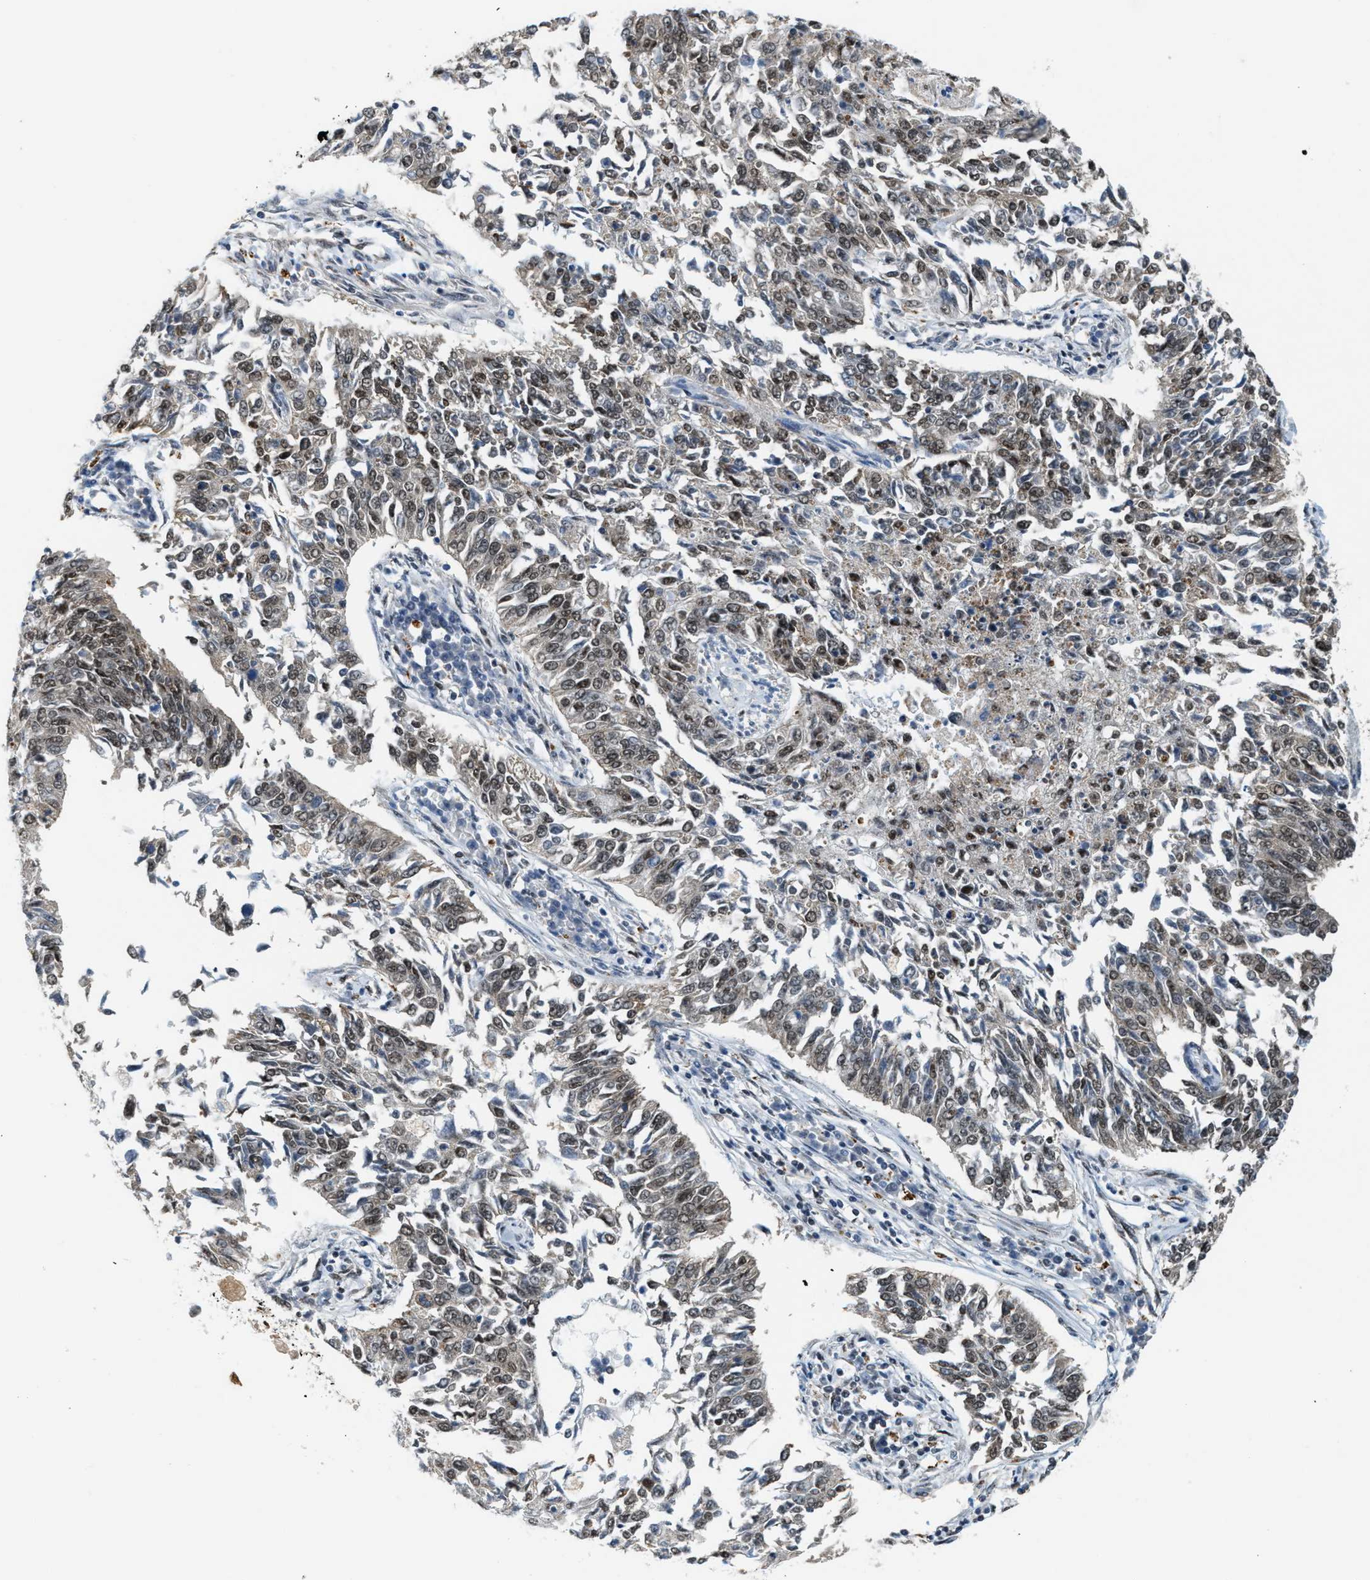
{"staining": {"intensity": "moderate", "quantity": ">75%", "location": "cytoplasmic/membranous,nuclear"}, "tissue": "lung cancer", "cell_type": "Tumor cells", "image_type": "cancer", "snomed": [{"axis": "morphology", "description": "Normal tissue, NOS"}, {"axis": "morphology", "description": "Squamous cell carcinoma, NOS"}, {"axis": "topography", "description": "Cartilage tissue"}, {"axis": "topography", "description": "Bronchus"}, {"axis": "topography", "description": "Lung"}], "caption": "Lung squamous cell carcinoma was stained to show a protein in brown. There is medium levels of moderate cytoplasmic/membranous and nuclear expression in approximately >75% of tumor cells.", "gene": "HIBADH", "patient": {"sex": "female", "age": 49}}